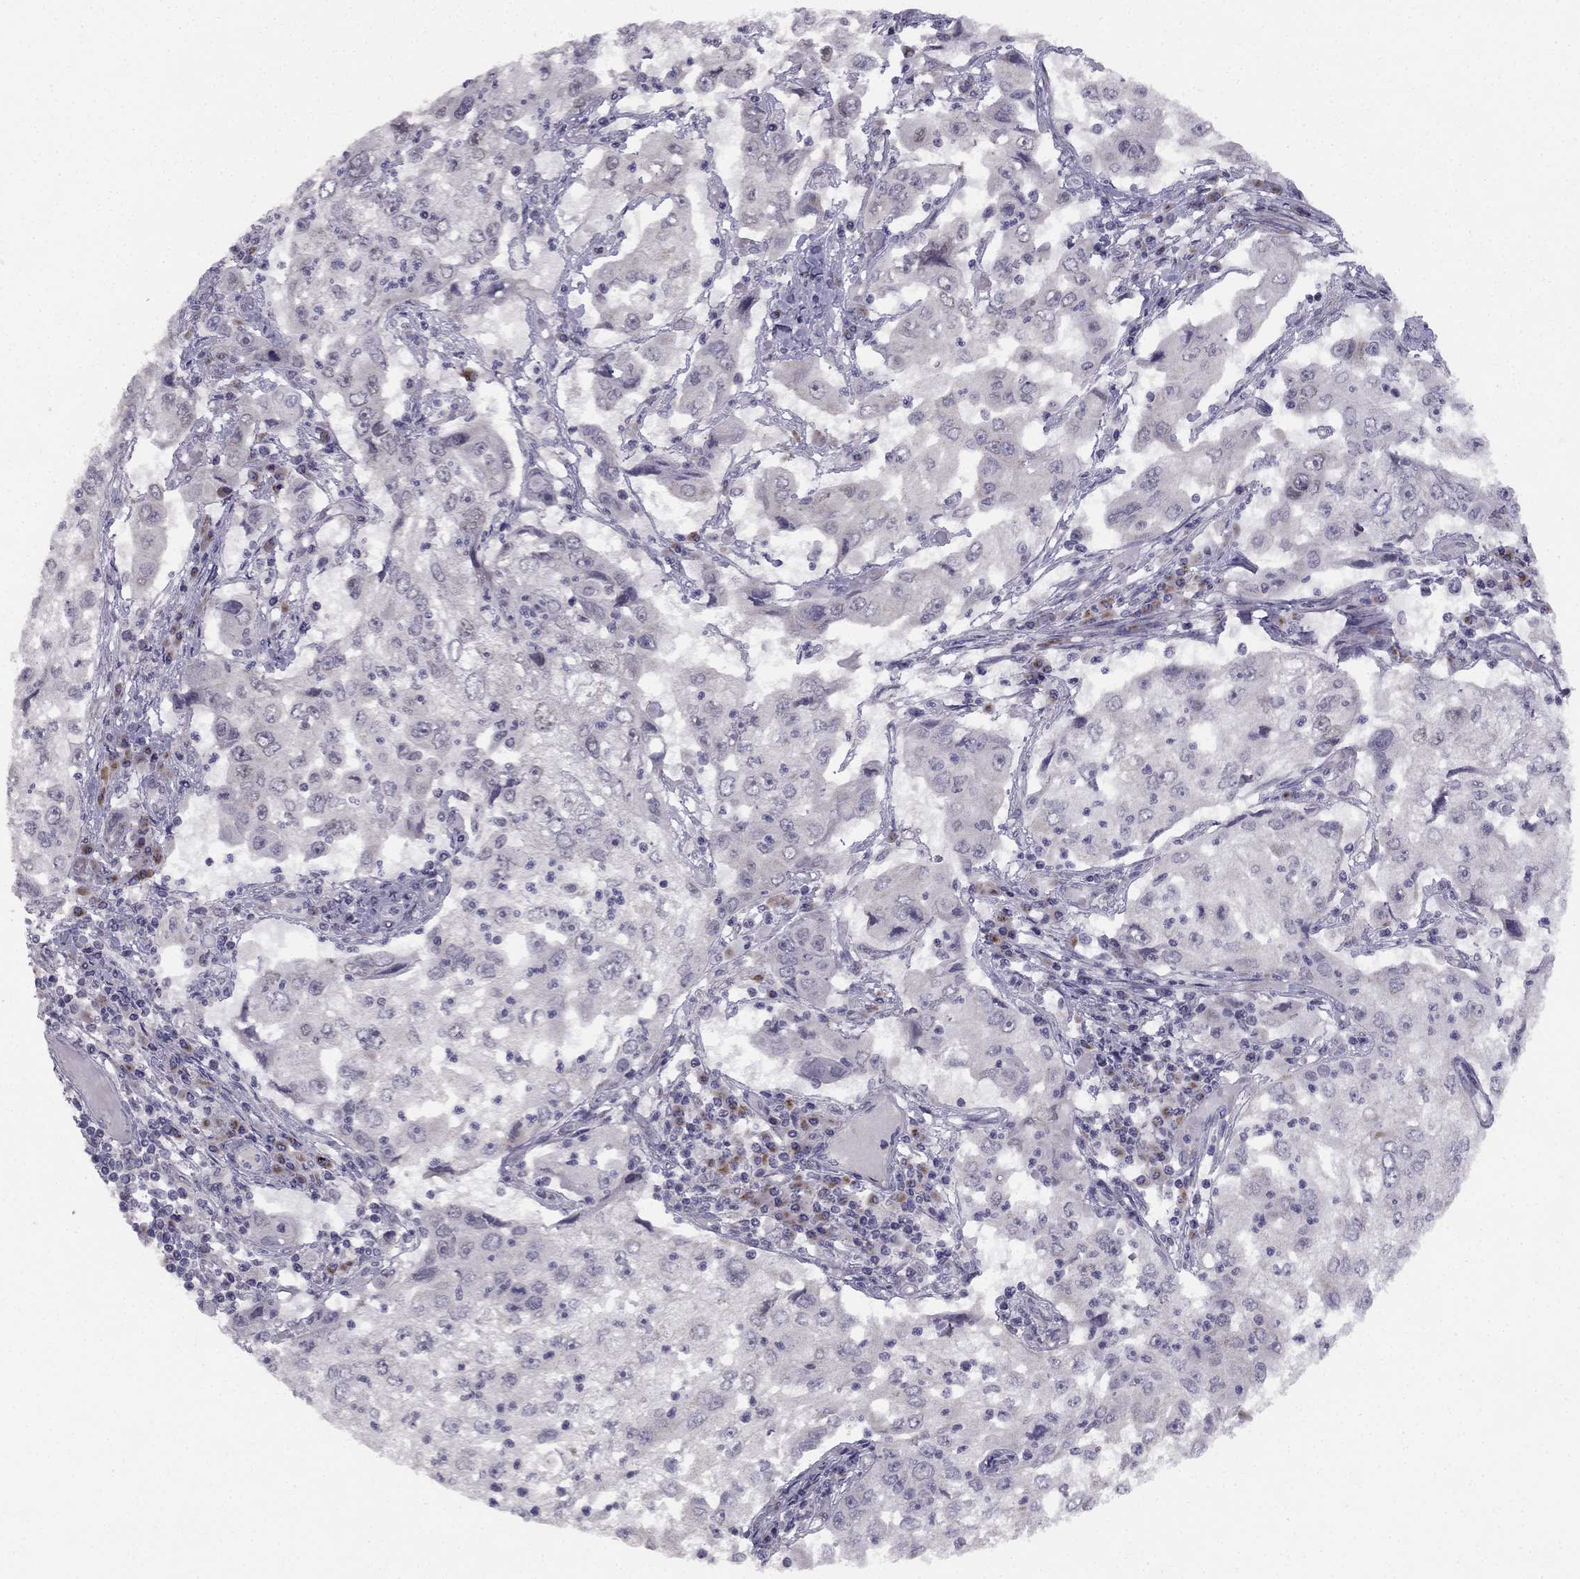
{"staining": {"intensity": "negative", "quantity": "none", "location": "none"}, "tissue": "cervical cancer", "cell_type": "Tumor cells", "image_type": "cancer", "snomed": [{"axis": "morphology", "description": "Squamous cell carcinoma, NOS"}, {"axis": "topography", "description": "Cervix"}], "caption": "This is a micrograph of IHC staining of squamous cell carcinoma (cervical), which shows no staining in tumor cells.", "gene": "TRPS1", "patient": {"sex": "female", "age": 36}}